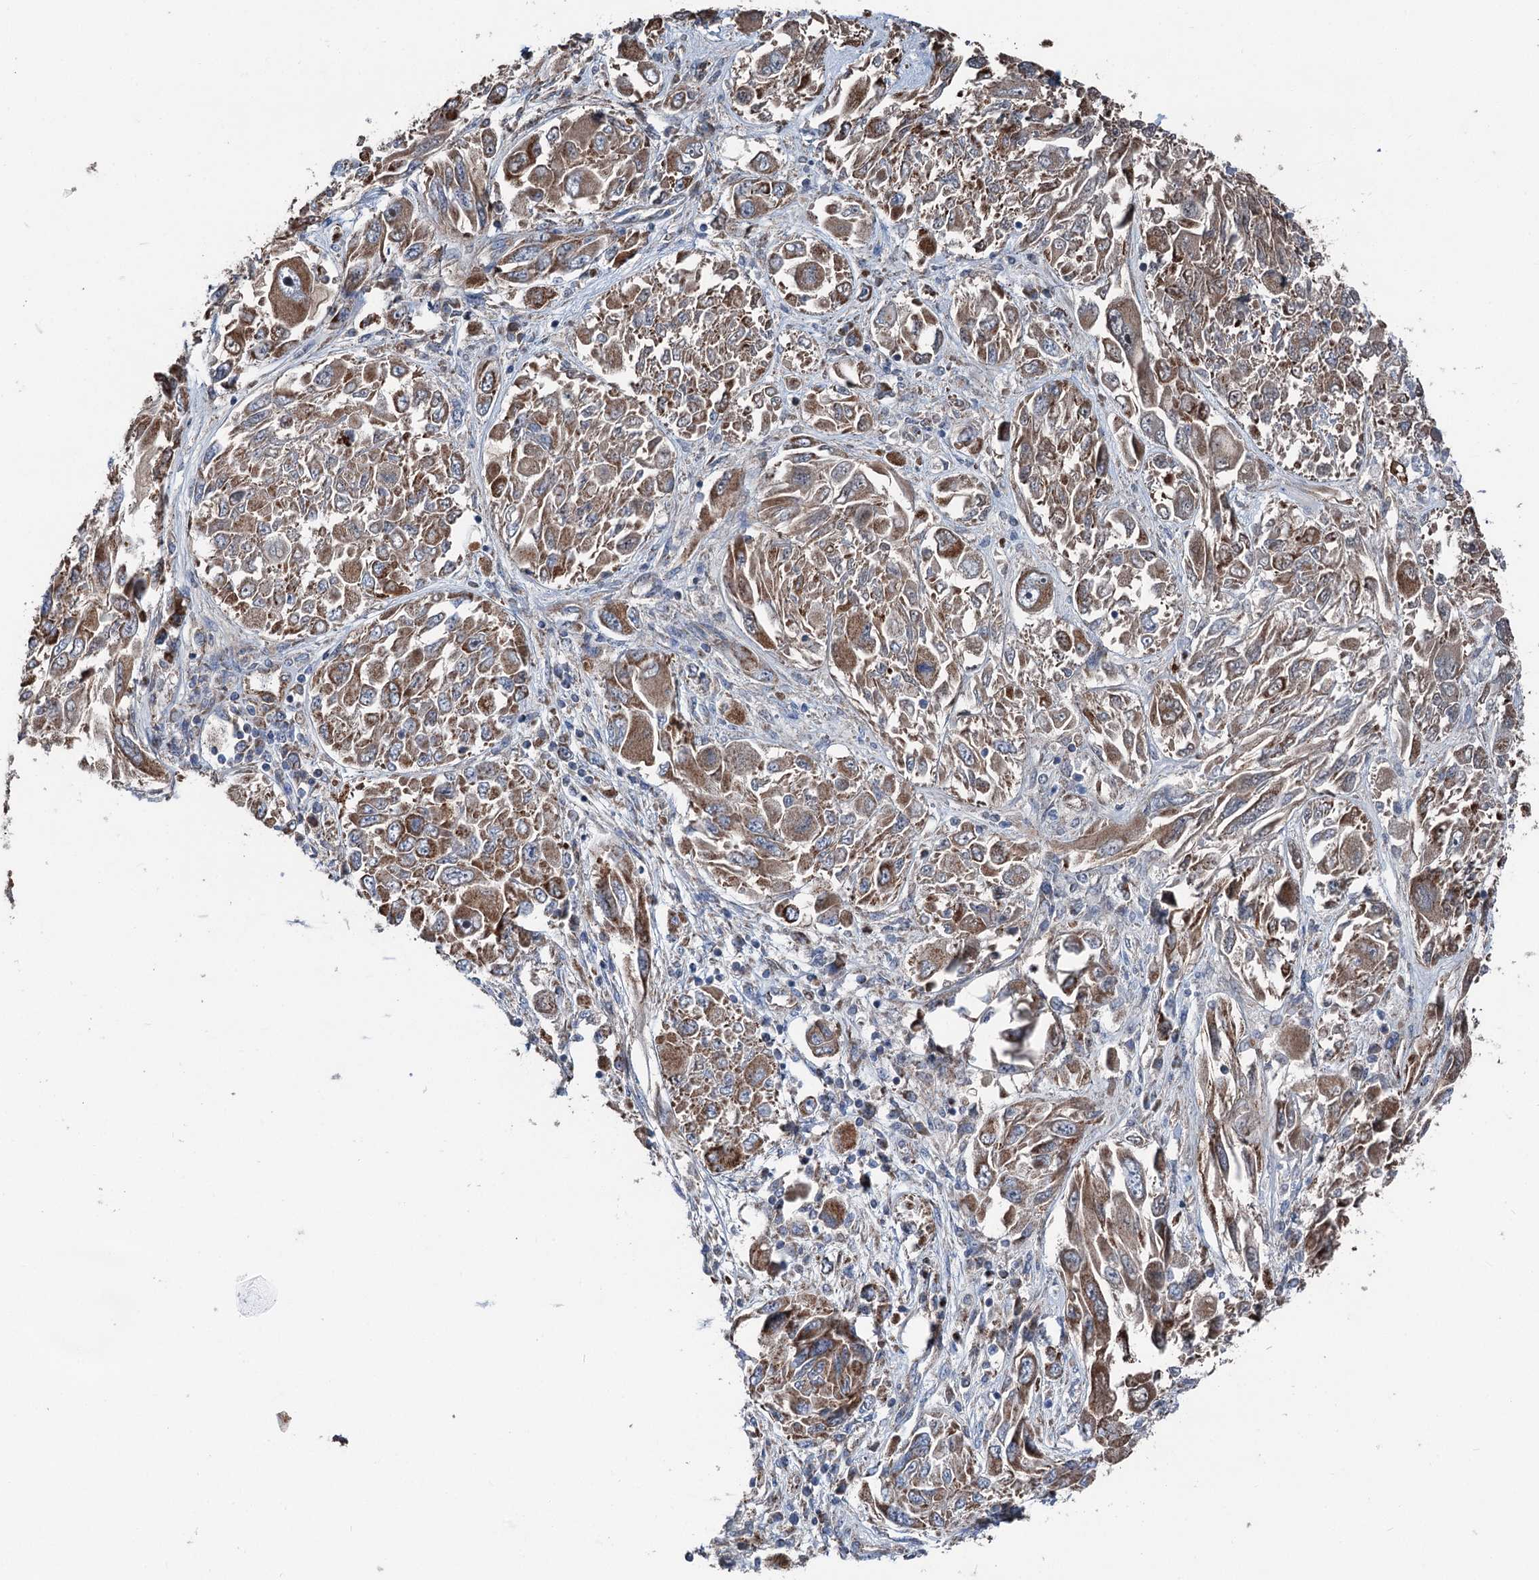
{"staining": {"intensity": "moderate", "quantity": ">75%", "location": "cytoplasmic/membranous"}, "tissue": "melanoma", "cell_type": "Tumor cells", "image_type": "cancer", "snomed": [{"axis": "morphology", "description": "Malignant melanoma, NOS"}, {"axis": "topography", "description": "Skin"}], "caption": "Moderate cytoplasmic/membranous staining for a protein is identified in approximately >75% of tumor cells of melanoma using immunohistochemistry.", "gene": "DDIAS", "patient": {"sex": "female", "age": 91}}